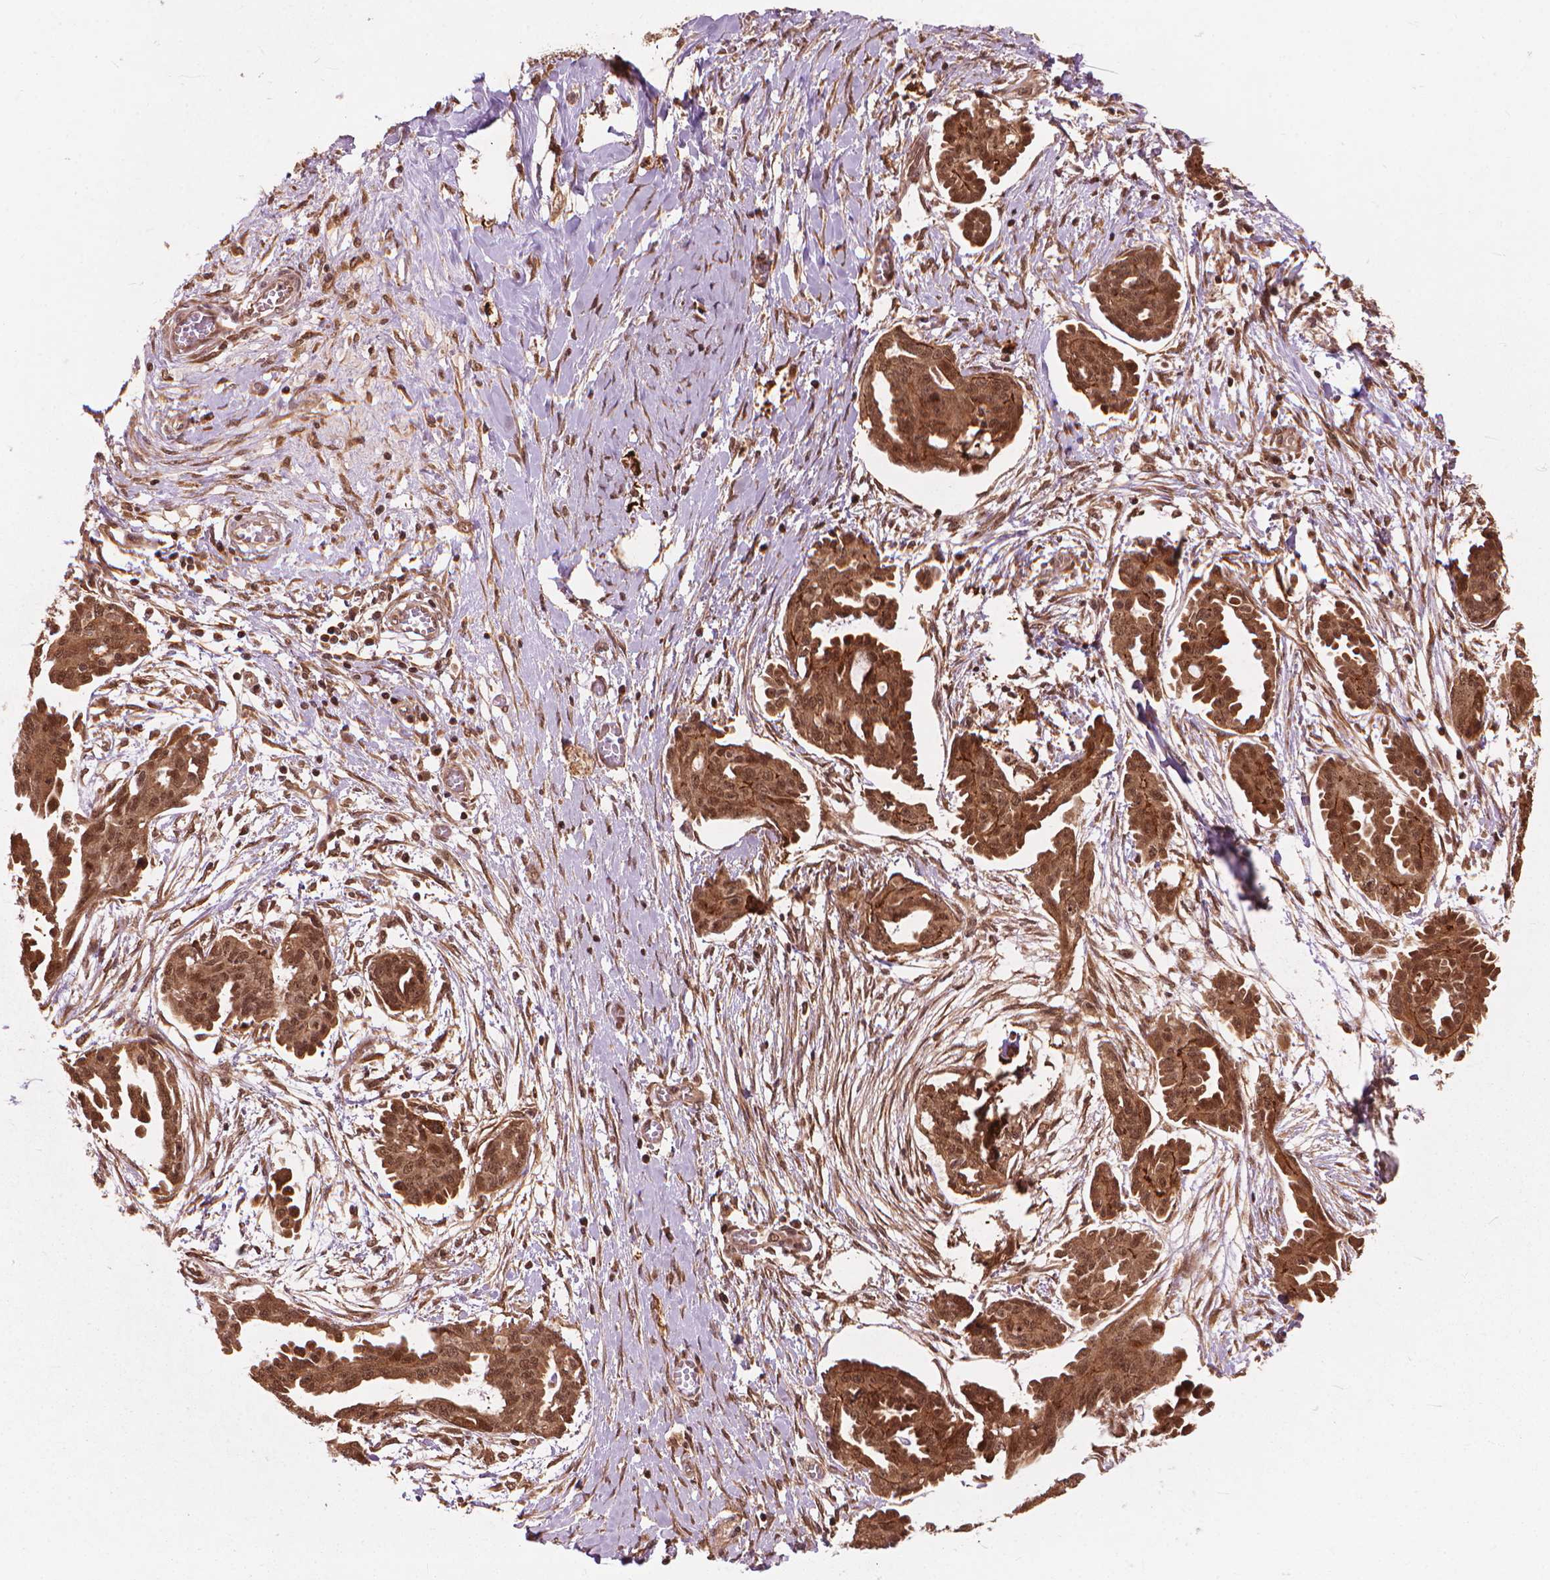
{"staining": {"intensity": "moderate", "quantity": ">75%", "location": "cytoplasmic/membranous,nuclear"}, "tissue": "ovarian cancer", "cell_type": "Tumor cells", "image_type": "cancer", "snomed": [{"axis": "morphology", "description": "Cystadenocarcinoma, serous, NOS"}, {"axis": "topography", "description": "Ovary"}], "caption": "Immunohistochemistry (DAB (3,3'-diaminobenzidine)) staining of human serous cystadenocarcinoma (ovarian) demonstrates moderate cytoplasmic/membranous and nuclear protein positivity in about >75% of tumor cells. The protein of interest is shown in brown color, while the nuclei are stained blue.", "gene": "SSU72", "patient": {"sex": "female", "age": 71}}